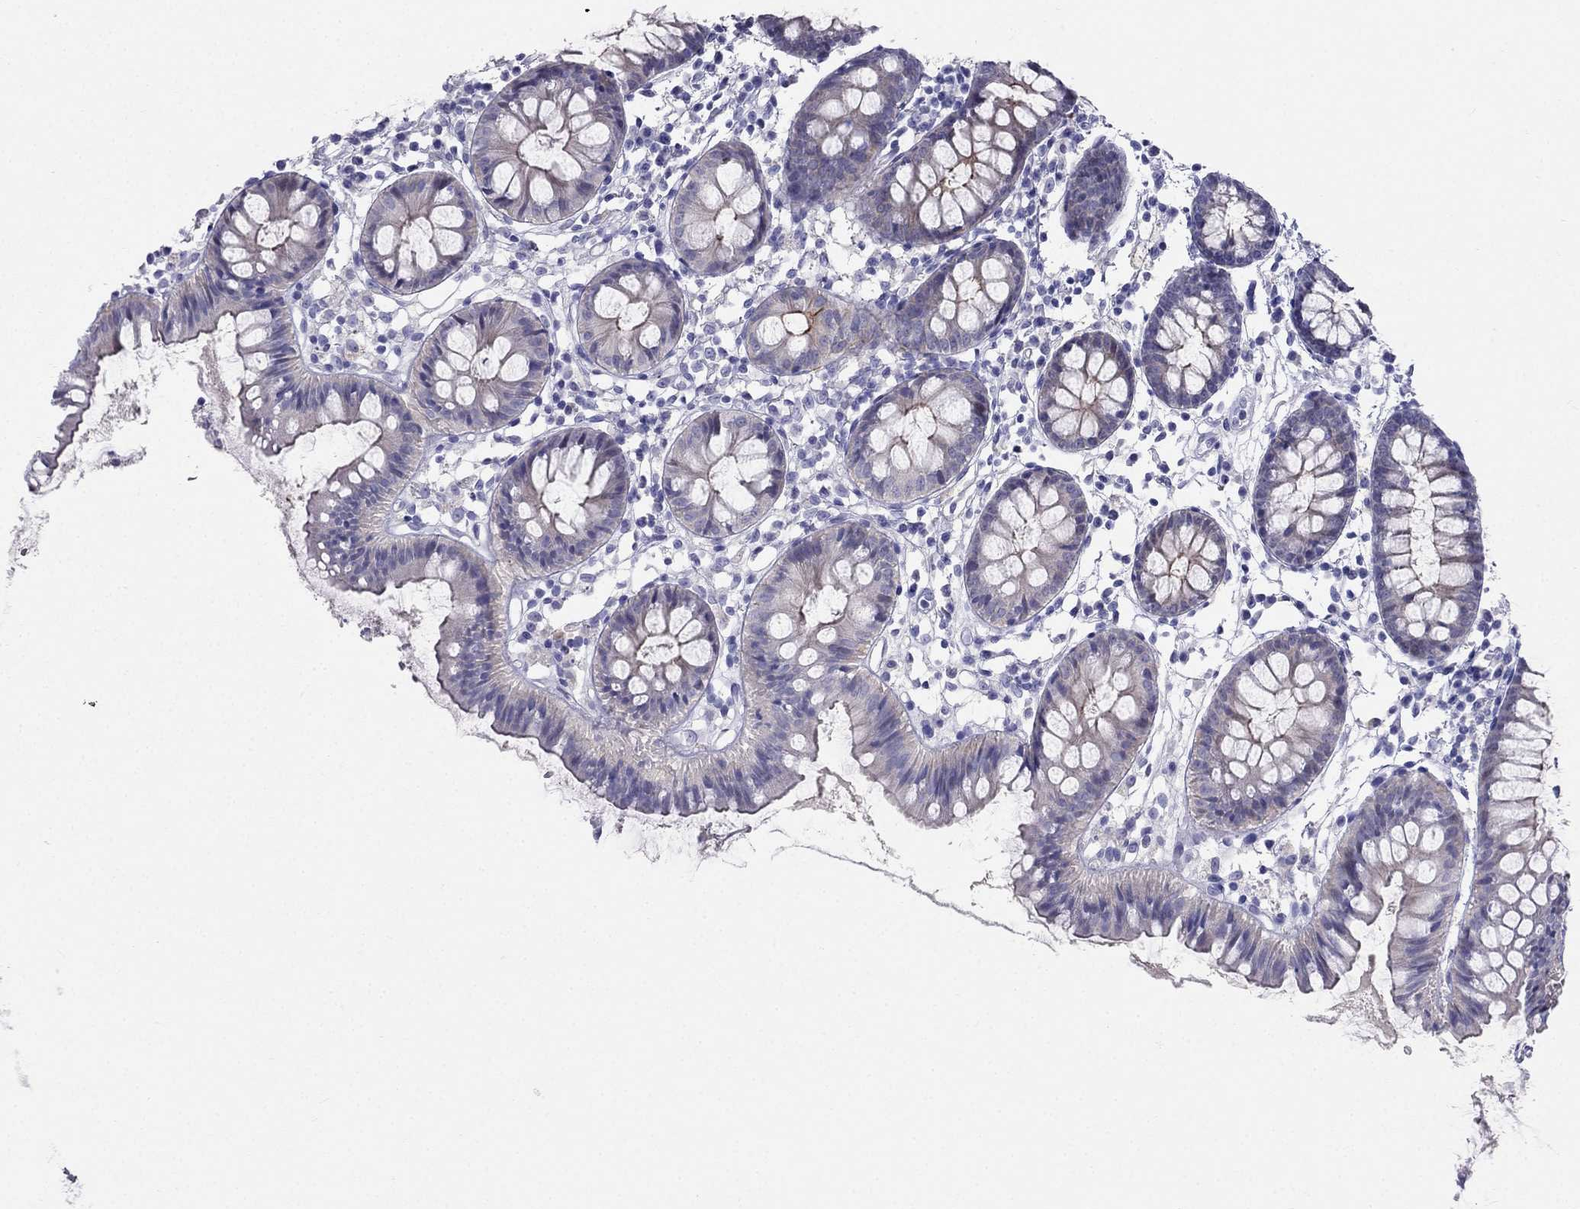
{"staining": {"intensity": "negative", "quantity": "none", "location": "none"}, "tissue": "colon", "cell_type": "Endothelial cells", "image_type": "normal", "snomed": [{"axis": "morphology", "description": "Normal tissue, NOS"}, {"axis": "topography", "description": "Colon"}], "caption": "A photomicrograph of human colon is negative for staining in endothelial cells.", "gene": "RFLNA", "patient": {"sex": "female", "age": 84}}